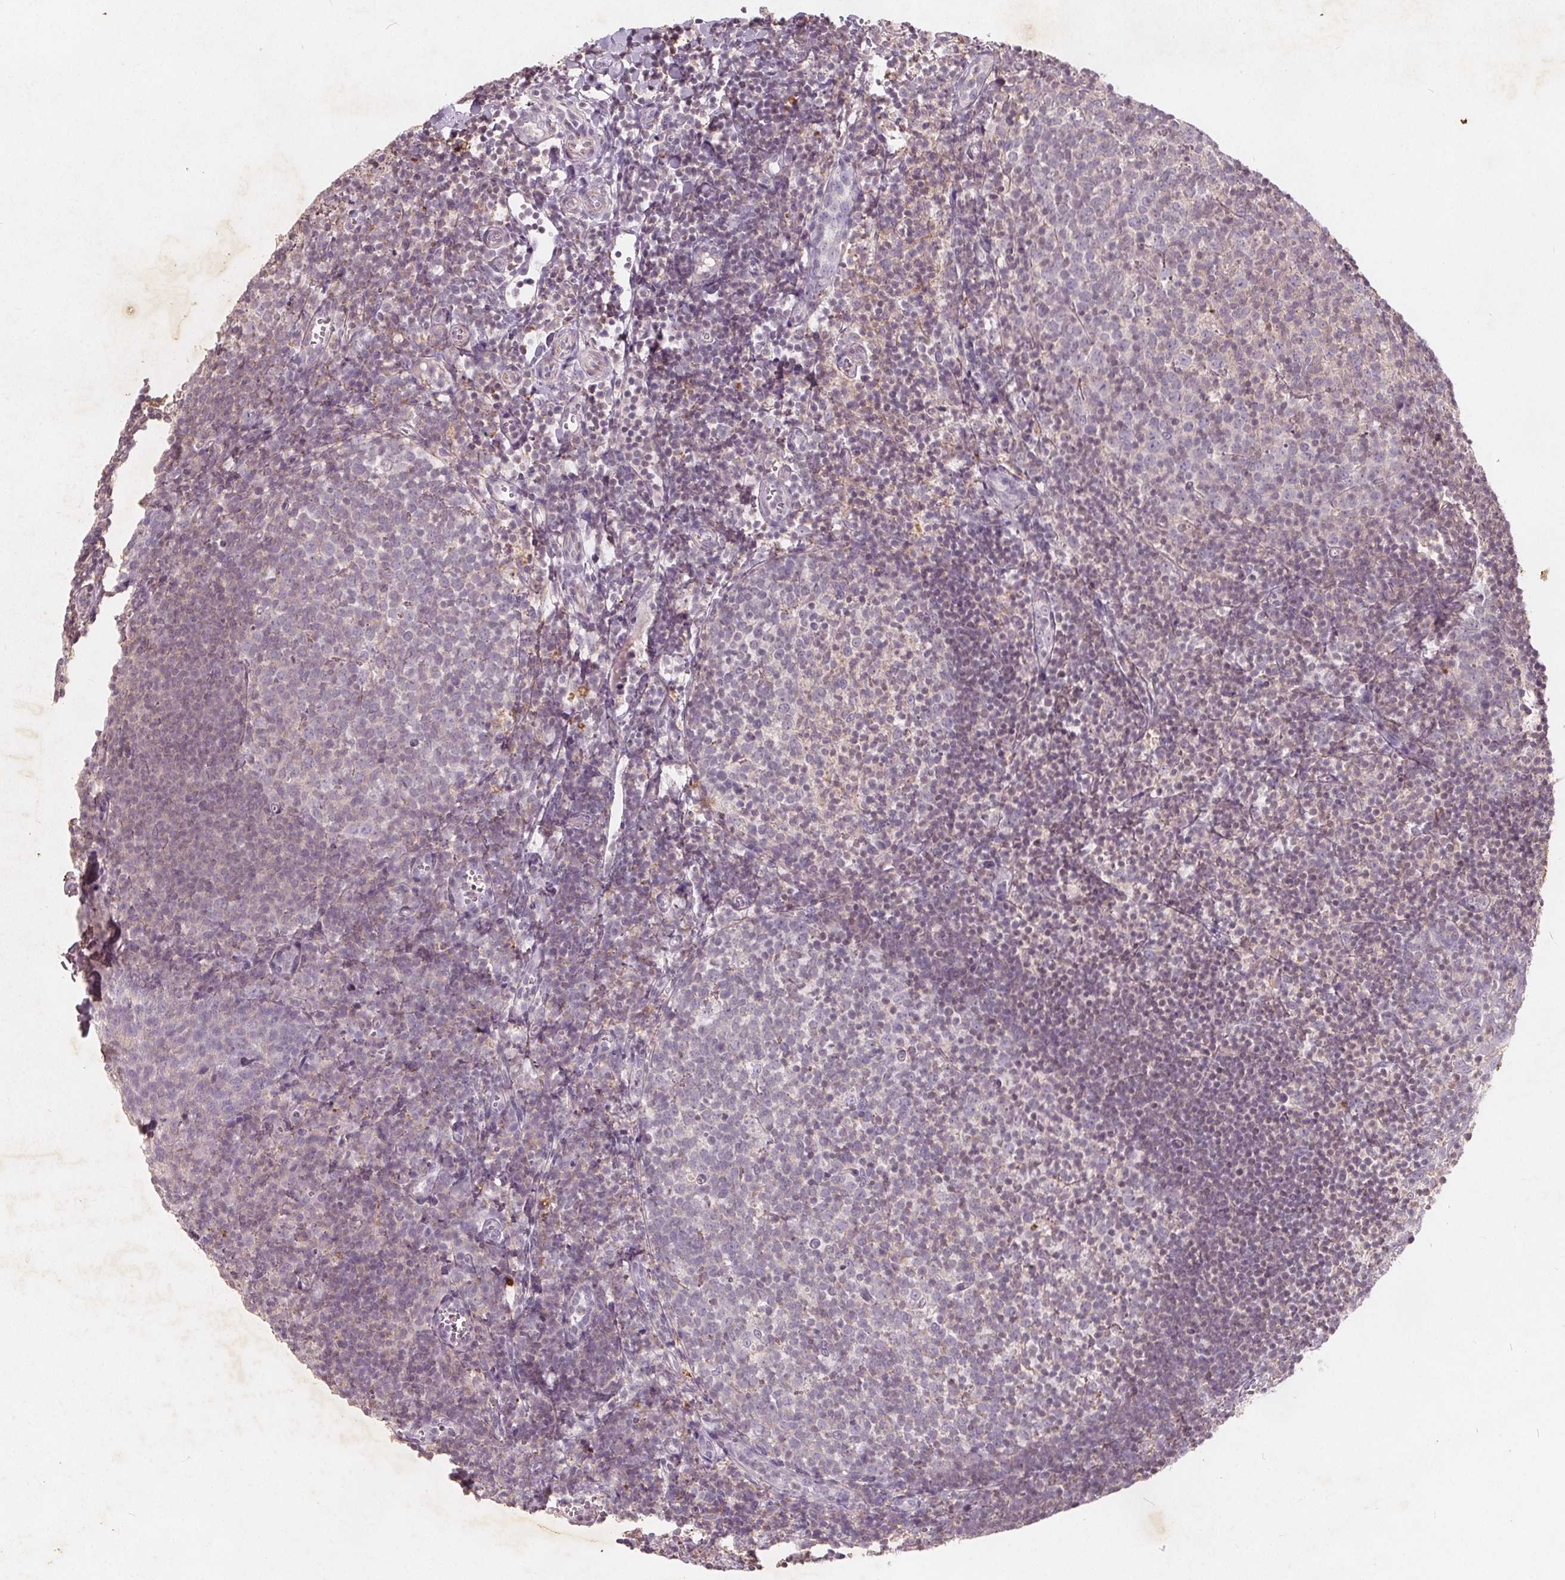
{"staining": {"intensity": "negative", "quantity": "none", "location": "none"}, "tissue": "lymph node", "cell_type": "Germinal center cells", "image_type": "normal", "snomed": [{"axis": "morphology", "description": "Normal tissue, NOS"}, {"axis": "topography", "description": "Lymph node"}], "caption": "Lymph node was stained to show a protein in brown. There is no significant staining in germinal center cells. The staining was performed using DAB to visualize the protein expression in brown, while the nuclei were stained in blue with hematoxylin (Magnification: 20x).", "gene": "C19orf84", "patient": {"sex": "female", "age": 21}}